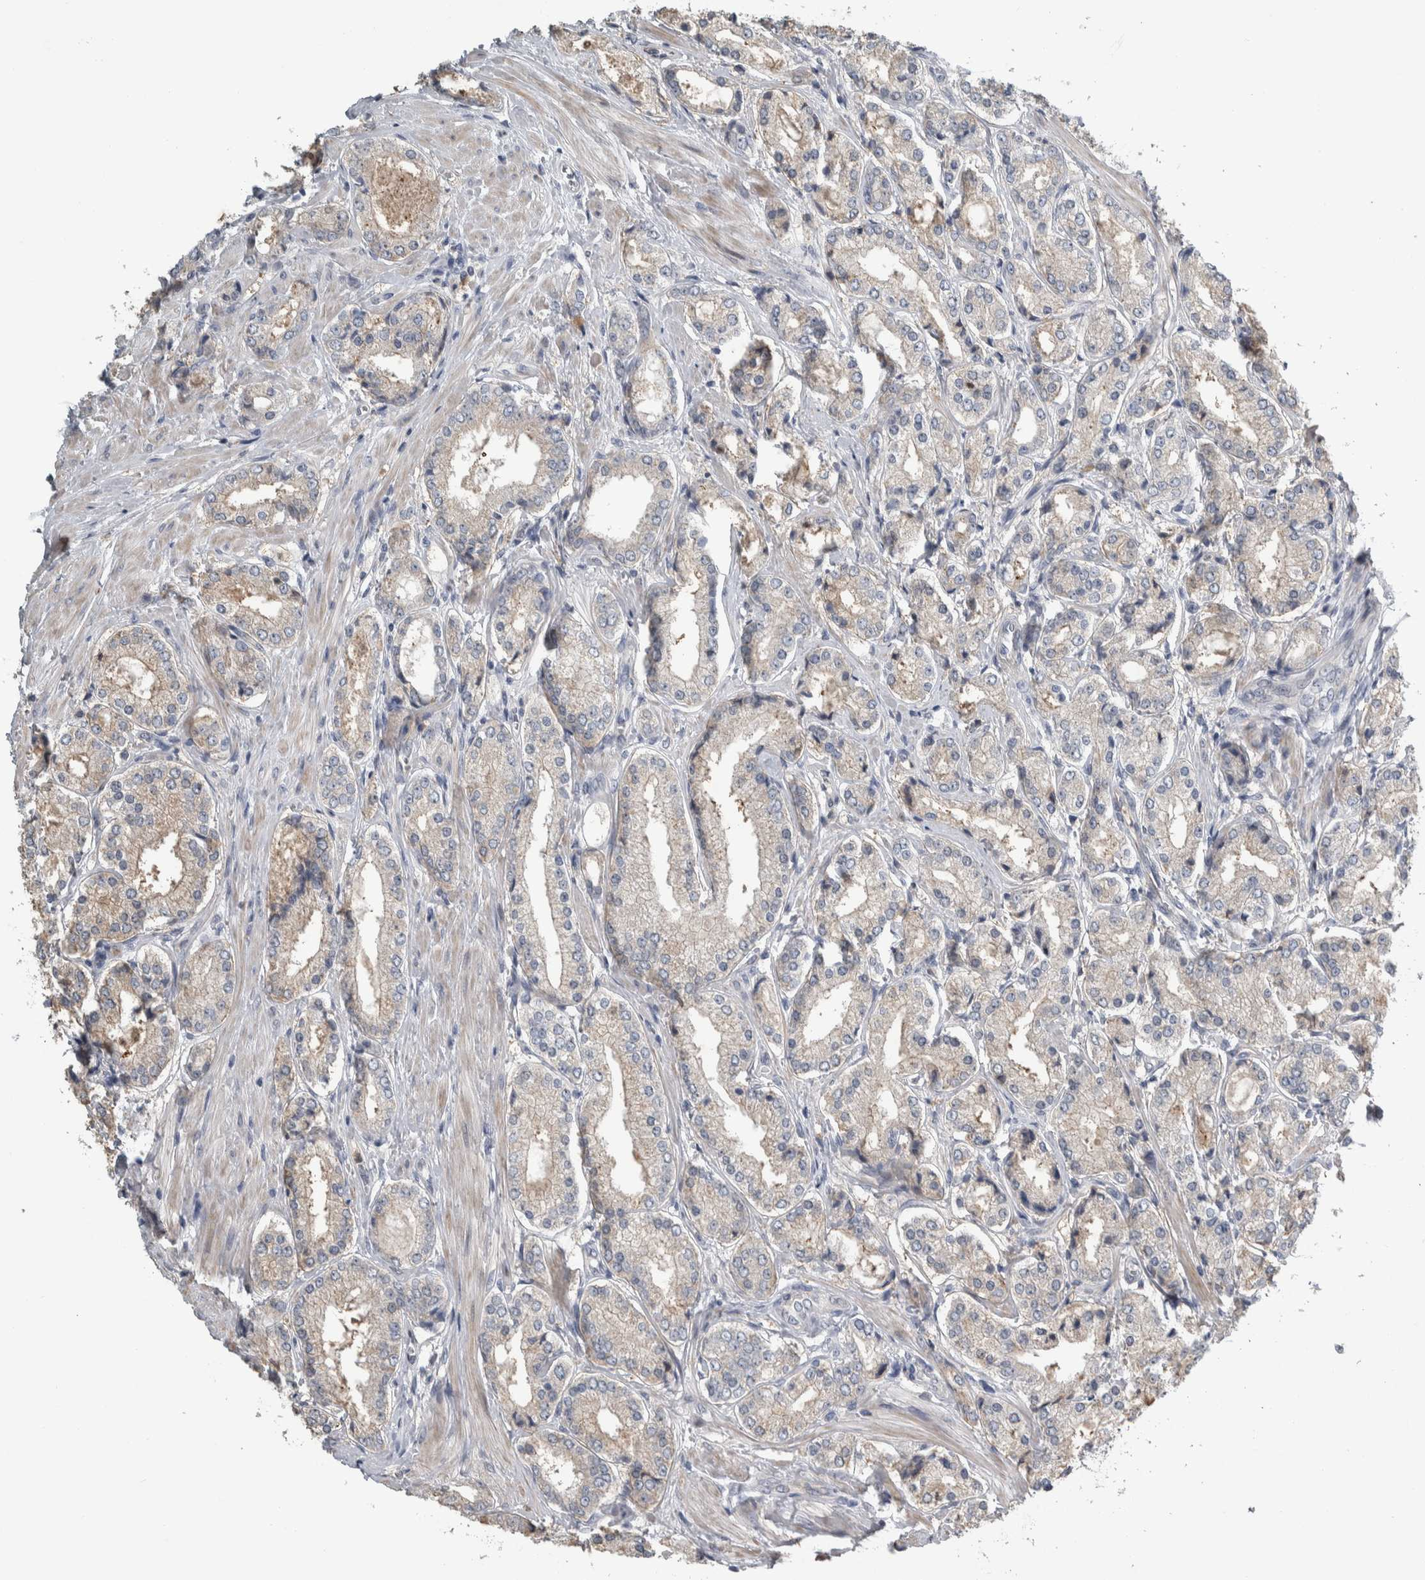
{"staining": {"intensity": "weak", "quantity": "25%-75%", "location": "cytoplasmic/membranous"}, "tissue": "prostate cancer", "cell_type": "Tumor cells", "image_type": "cancer", "snomed": [{"axis": "morphology", "description": "Adenocarcinoma, Low grade"}, {"axis": "topography", "description": "Prostate"}], "caption": "An image showing weak cytoplasmic/membranous positivity in about 25%-75% of tumor cells in prostate cancer, as visualized by brown immunohistochemical staining.", "gene": "NT5C2", "patient": {"sex": "male", "age": 62}}